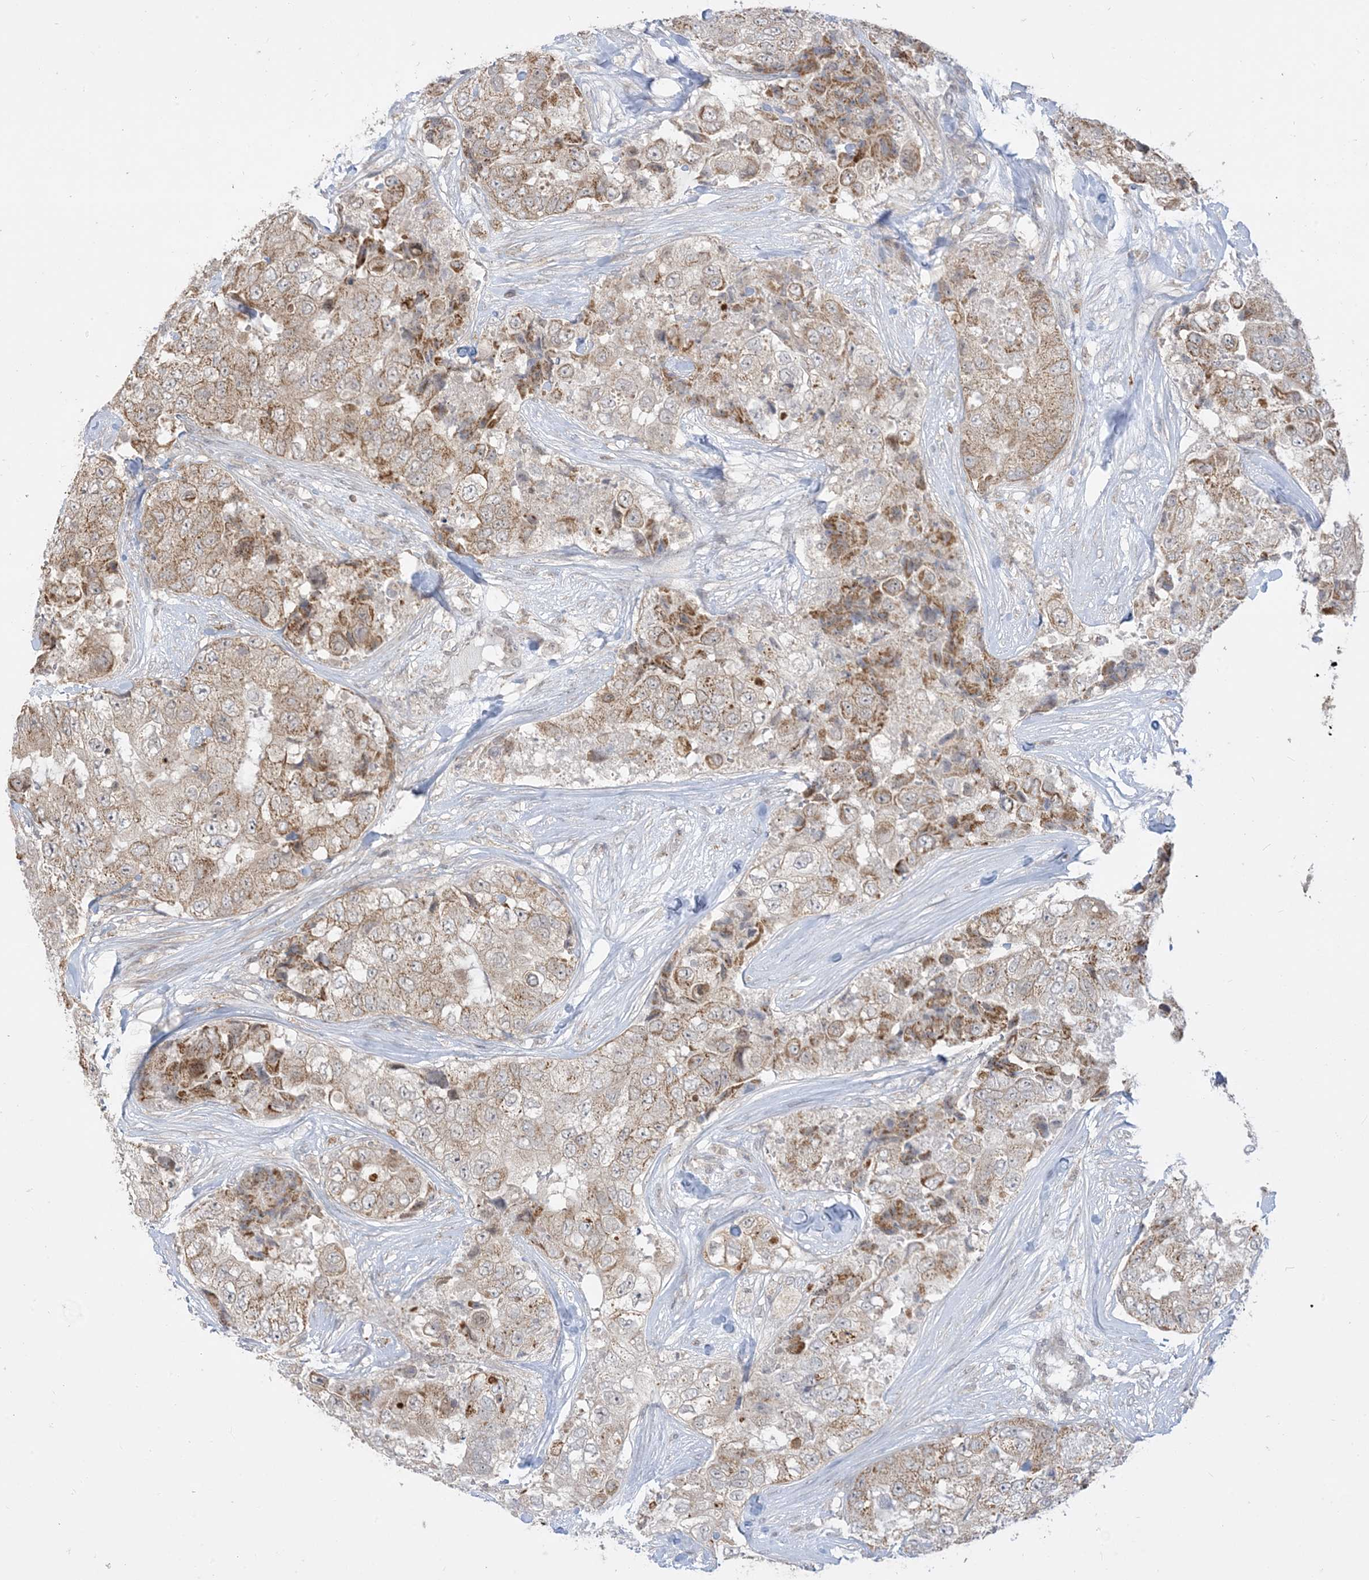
{"staining": {"intensity": "moderate", "quantity": "25%-75%", "location": "cytoplasmic/membranous"}, "tissue": "breast cancer", "cell_type": "Tumor cells", "image_type": "cancer", "snomed": [{"axis": "morphology", "description": "Duct carcinoma"}, {"axis": "topography", "description": "Breast"}], "caption": "A micrograph of human breast cancer stained for a protein shows moderate cytoplasmic/membranous brown staining in tumor cells. The staining is performed using DAB (3,3'-diaminobenzidine) brown chromogen to label protein expression. The nuclei are counter-stained blue using hematoxylin.", "gene": "KANSL3", "patient": {"sex": "female", "age": 62}}